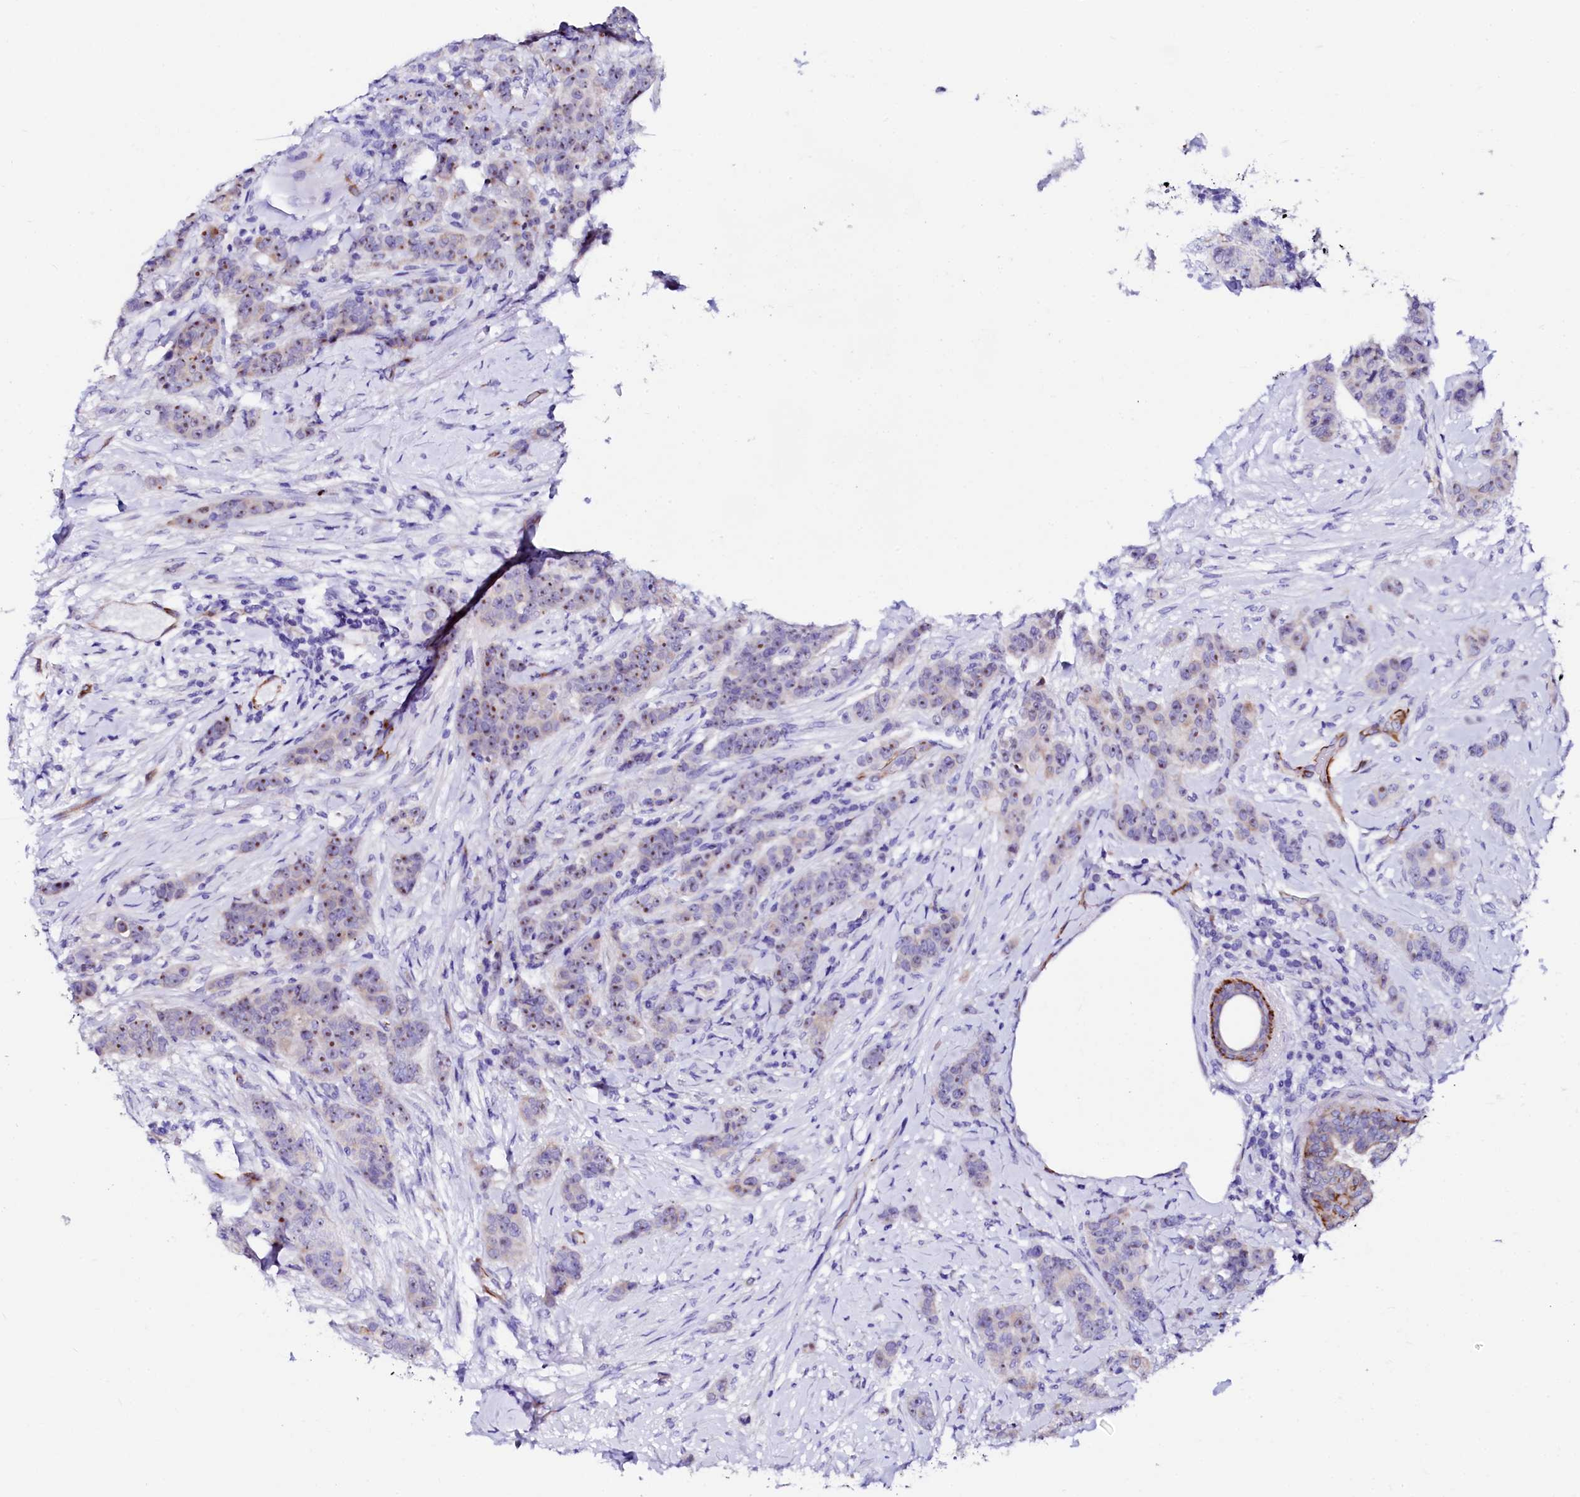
{"staining": {"intensity": "moderate", "quantity": "25%-75%", "location": "nuclear"}, "tissue": "breast cancer", "cell_type": "Tumor cells", "image_type": "cancer", "snomed": [{"axis": "morphology", "description": "Duct carcinoma"}, {"axis": "topography", "description": "Breast"}], "caption": "The immunohistochemical stain highlights moderate nuclear expression in tumor cells of breast intraductal carcinoma tissue. Using DAB (3,3'-diaminobenzidine) (brown) and hematoxylin (blue) stains, captured at high magnification using brightfield microscopy.", "gene": "SFR1", "patient": {"sex": "female", "age": 40}}